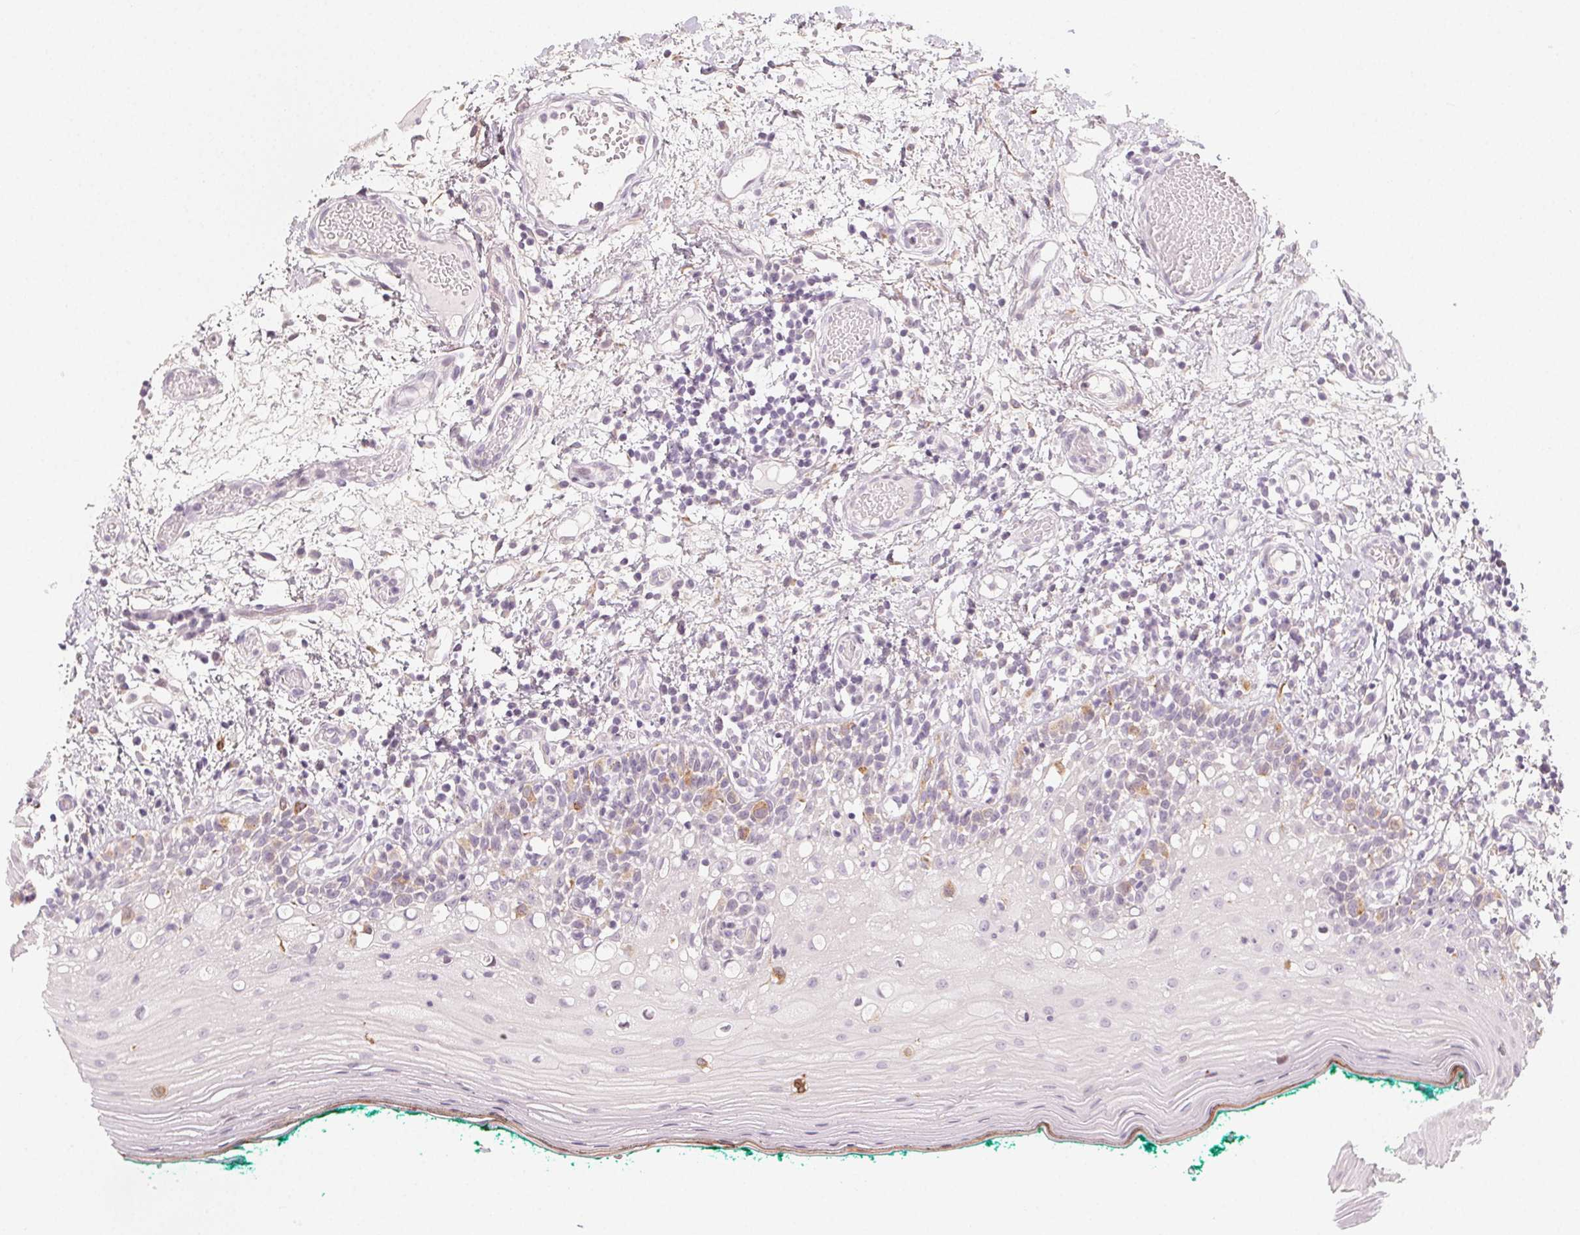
{"staining": {"intensity": "negative", "quantity": "none", "location": "none"}, "tissue": "oral mucosa", "cell_type": "Squamous epithelial cells", "image_type": "normal", "snomed": [{"axis": "morphology", "description": "Normal tissue, NOS"}, {"axis": "topography", "description": "Oral tissue"}], "caption": "Immunohistochemical staining of benign human oral mucosa reveals no significant positivity in squamous epithelial cells.", "gene": "CCDC96", "patient": {"sex": "female", "age": 83}}